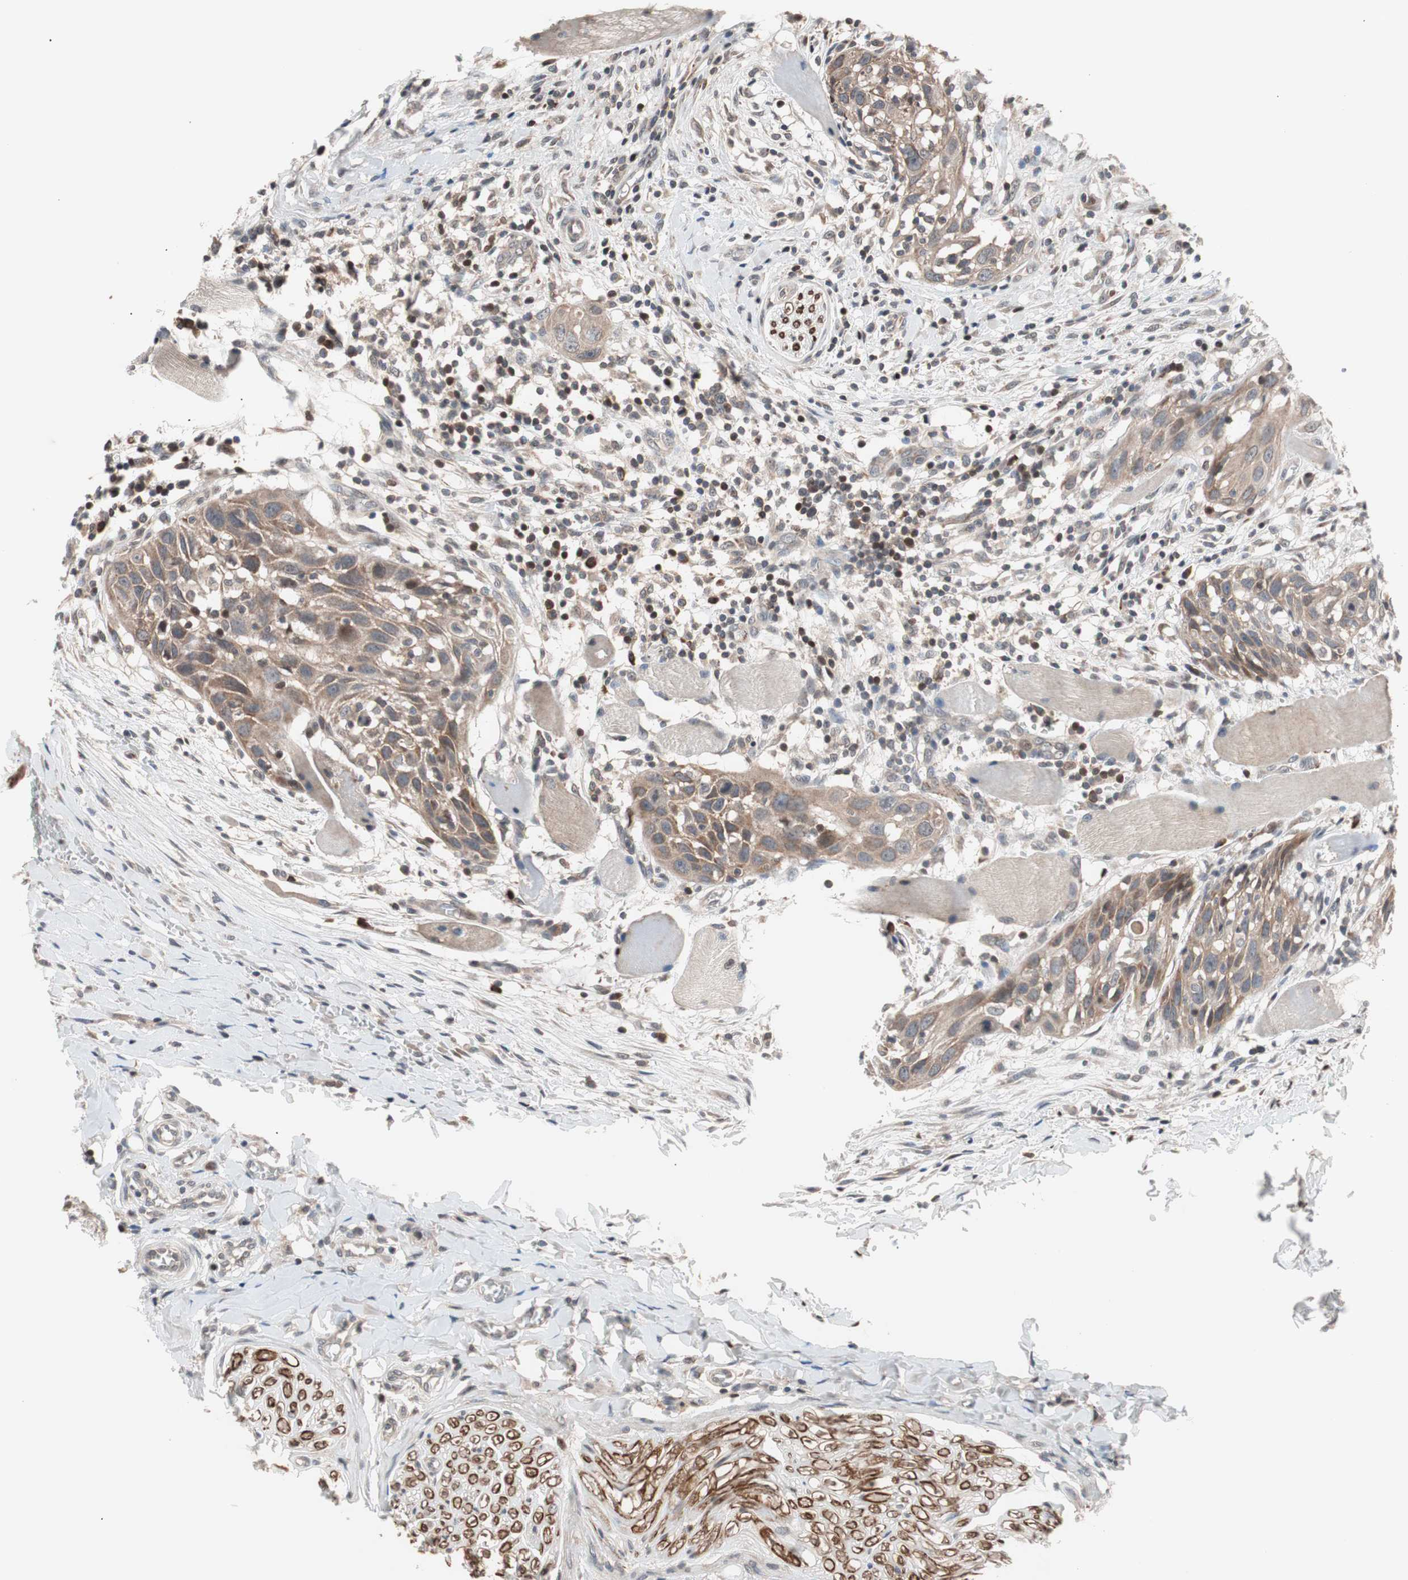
{"staining": {"intensity": "moderate", "quantity": ">75%", "location": "cytoplasmic/membranous"}, "tissue": "head and neck cancer", "cell_type": "Tumor cells", "image_type": "cancer", "snomed": [{"axis": "morphology", "description": "Normal tissue, NOS"}, {"axis": "morphology", "description": "Squamous cell carcinoma, NOS"}, {"axis": "topography", "description": "Oral tissue"}, {"axis": "topography", "description": "Head-Neck"}], "caption": "DAB immunohistochemical staining of human head and neck squamous cell carcinoma exhibits moderate cytoplasmic/membranous protein positivity in about >75% of tumor cells. (Stains: DAB (3,3'-diaminobenzidine) in brown, nuclei in blue, Microscopy: brightfield microscopy at high magnification).", "gene": "NF2", "patient": {"sex": "female", "age": 50}}